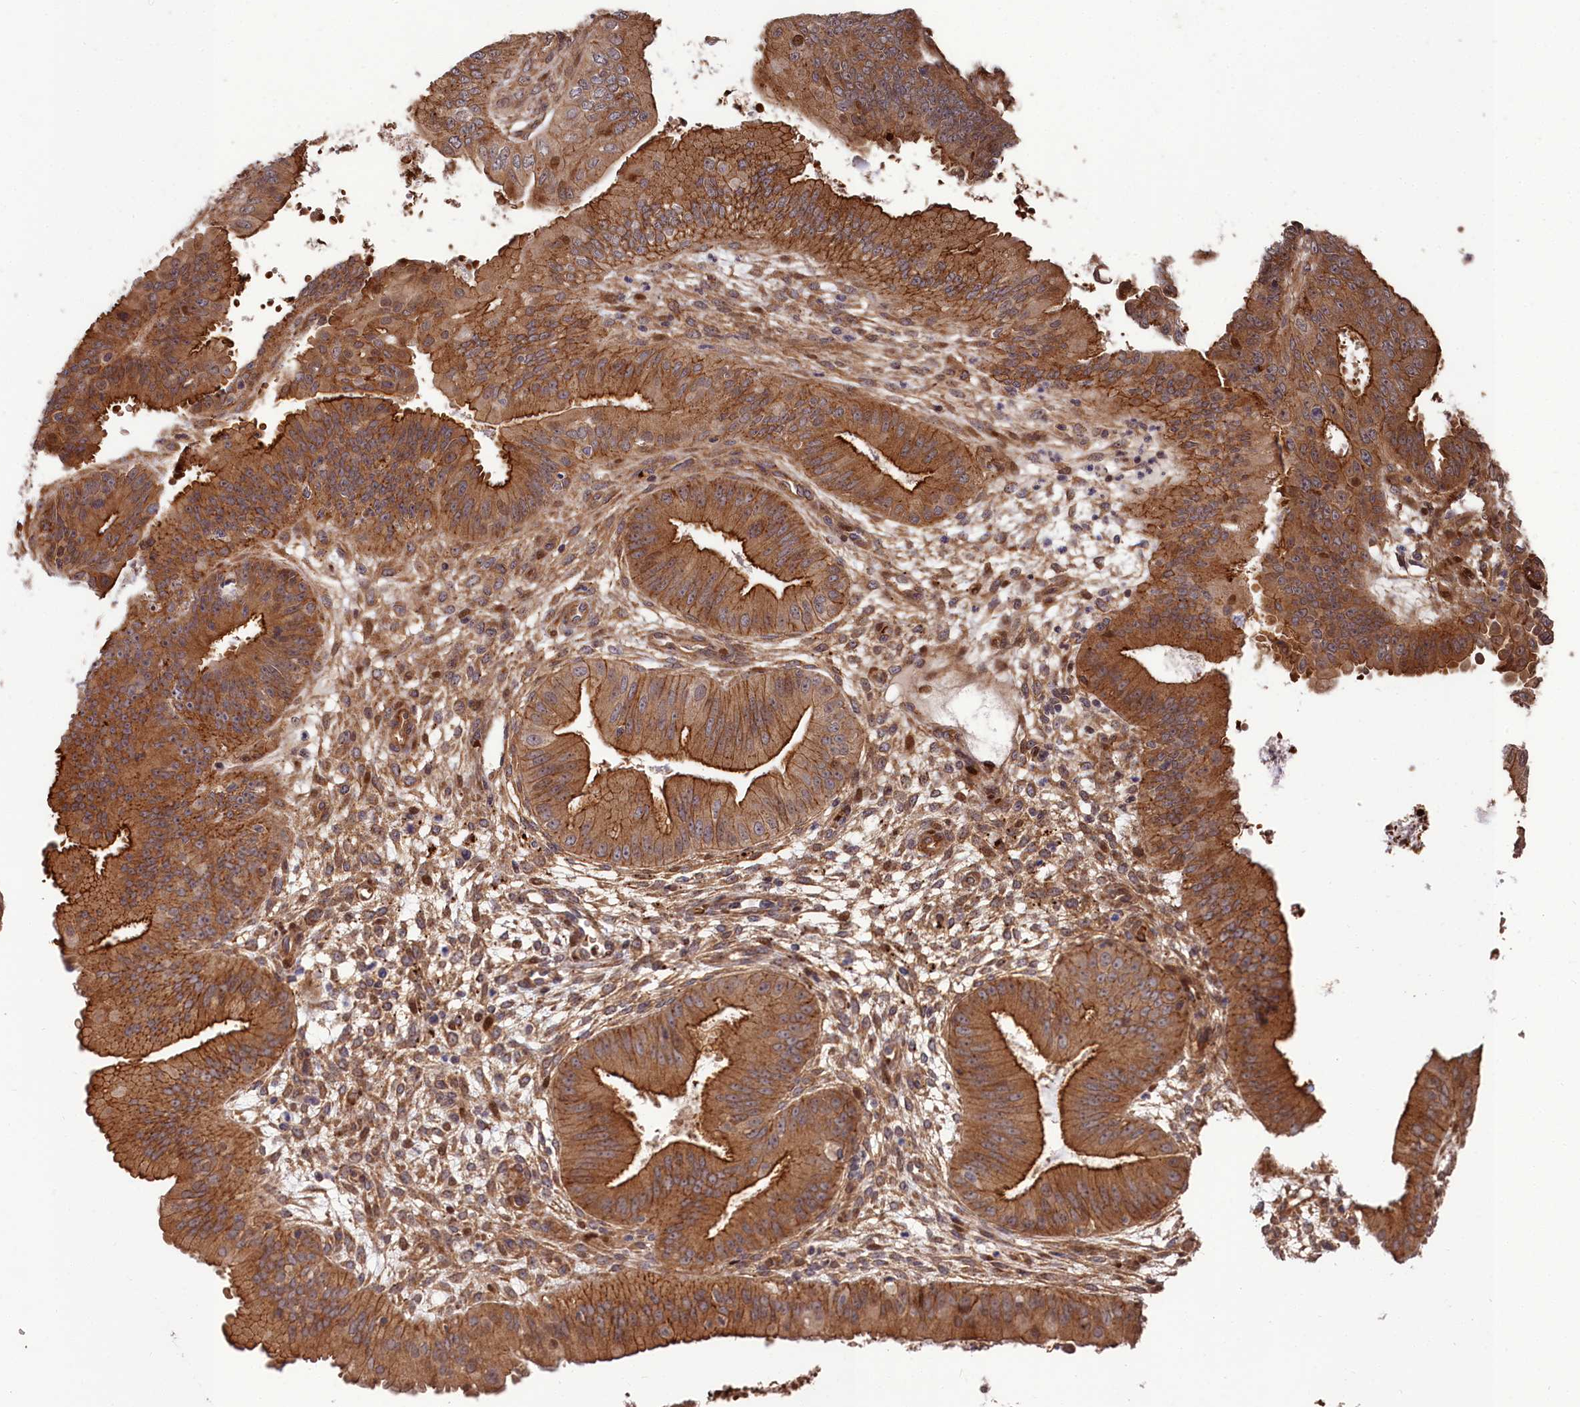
{"staining": {"intensity": "strong", "quantity": ">75%", "location": "cytoplasmic/membranous"}, "tissue": "ovarian cancer", "cell_type": "Tumor cells", "image_type": "cancer", "snomed": [{"axis": "morphology", "description": "Carcinoma, endometroid"}, {"axis": "topography", "description": "Appendix"}, {"axis": "topography", "description": "Ovary"}], "caption": "Immunohistochemical staining of endometroid carcinoma (ovarian) exhibits strong cytoplasmic/membranous protein expression in approximately >75% of tumor cells.", "gene": "TNKS1BP1", "patient": {"sex": "female", "age": 42}}